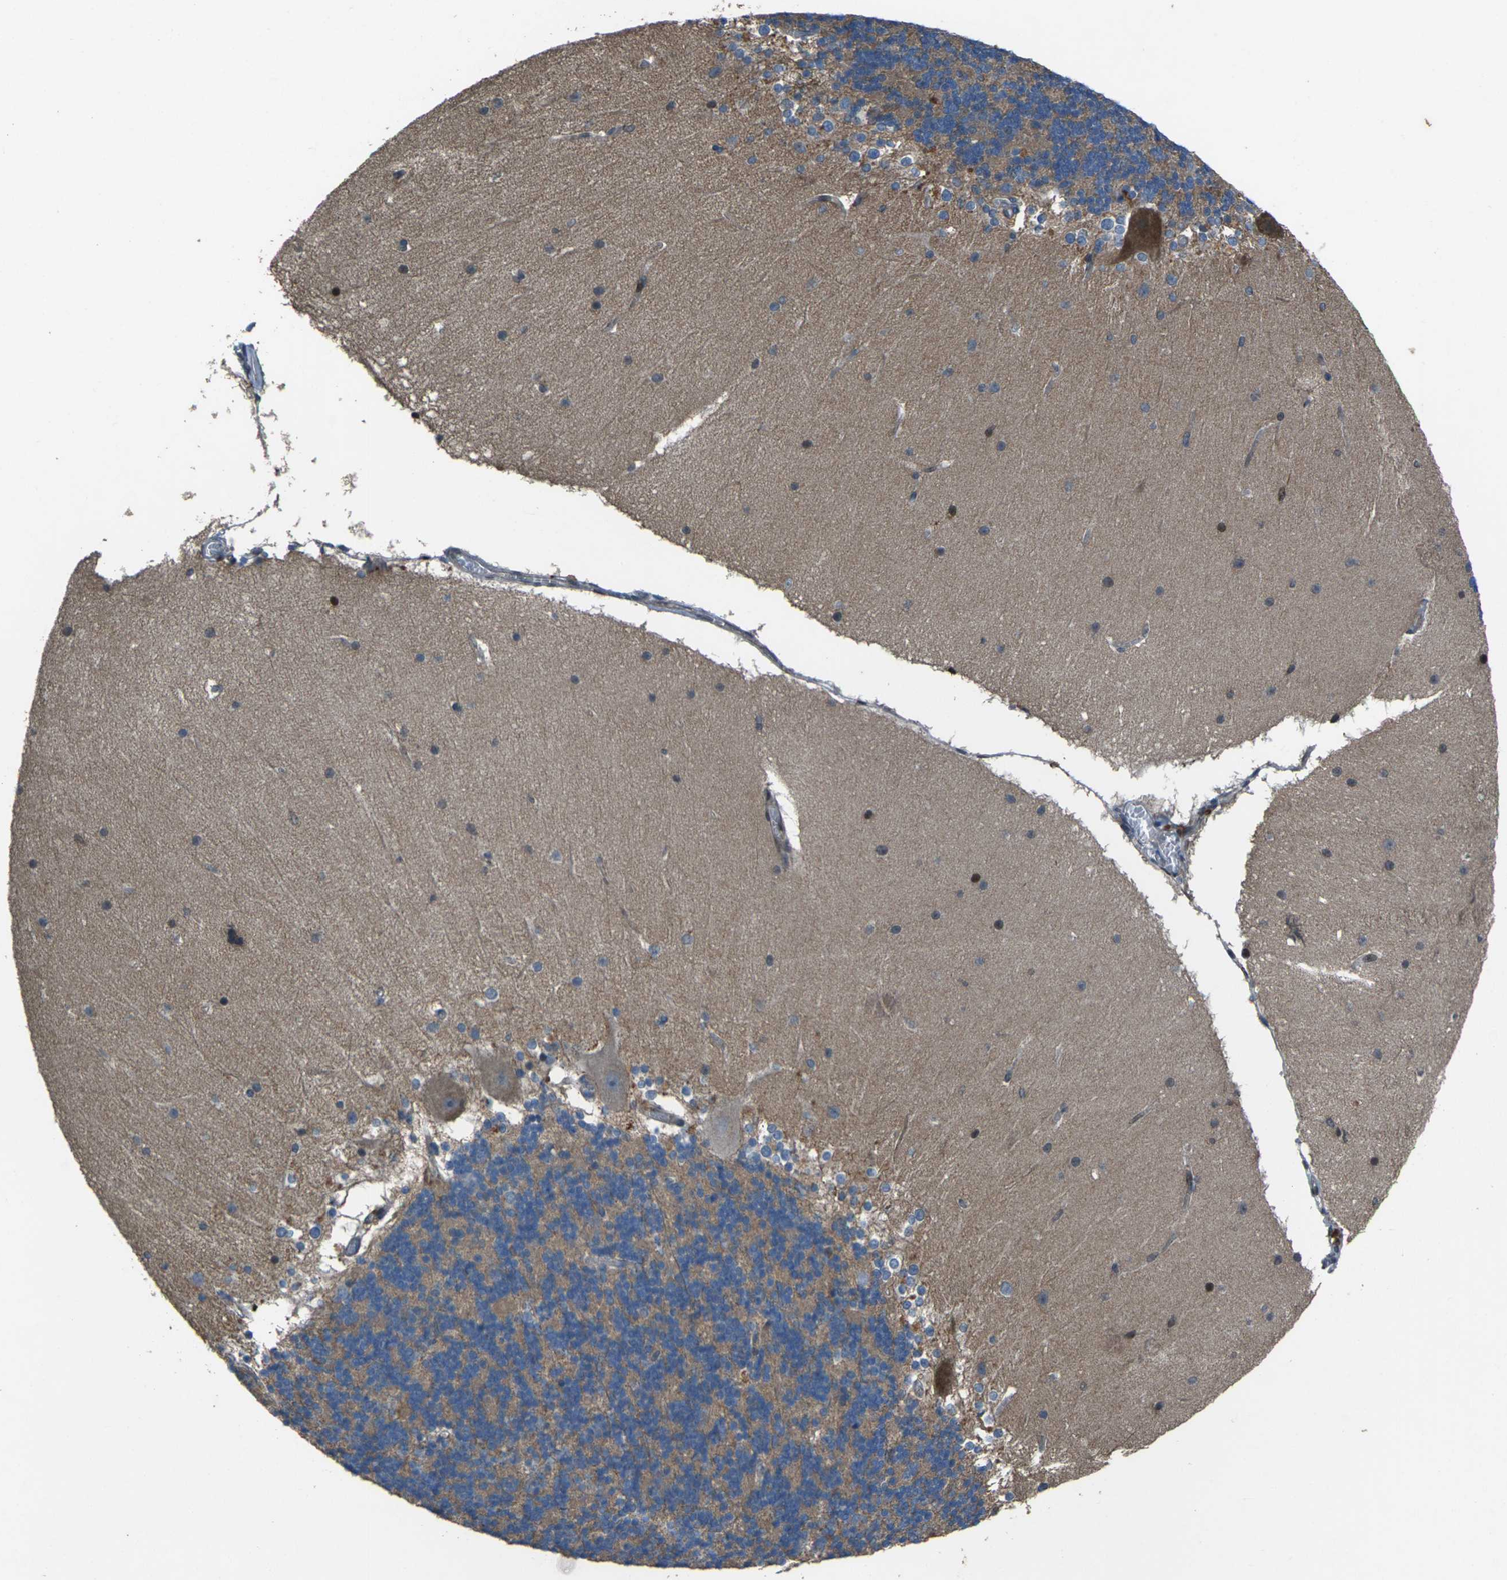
{"staining": {"intensity": "moderate", "quantity": ">75%", "location": "cytoplasmic/membranous"}, "tissue": "cerebellum", "cell_type": "Cells in granular layer", "image_type": "normal", "snomed": [{"axis": "morphology", "description": "Normal tissue, NOS"}, {"axis": "topography", "description": "Cerebellum"}], "caption": "A medium amount of moderate cytoplasmic/membranous staining is identified in approximately >75% of cells in granular layer in normal cerebellum. The staining was performed using DAB (3,3'-diaminobenzidine), with brown indicating positive protein expression. Nuclei are stained blue with hematoxylin.", "gene": "EDNRA", "patient": {"sex": "female", "age": 19}}